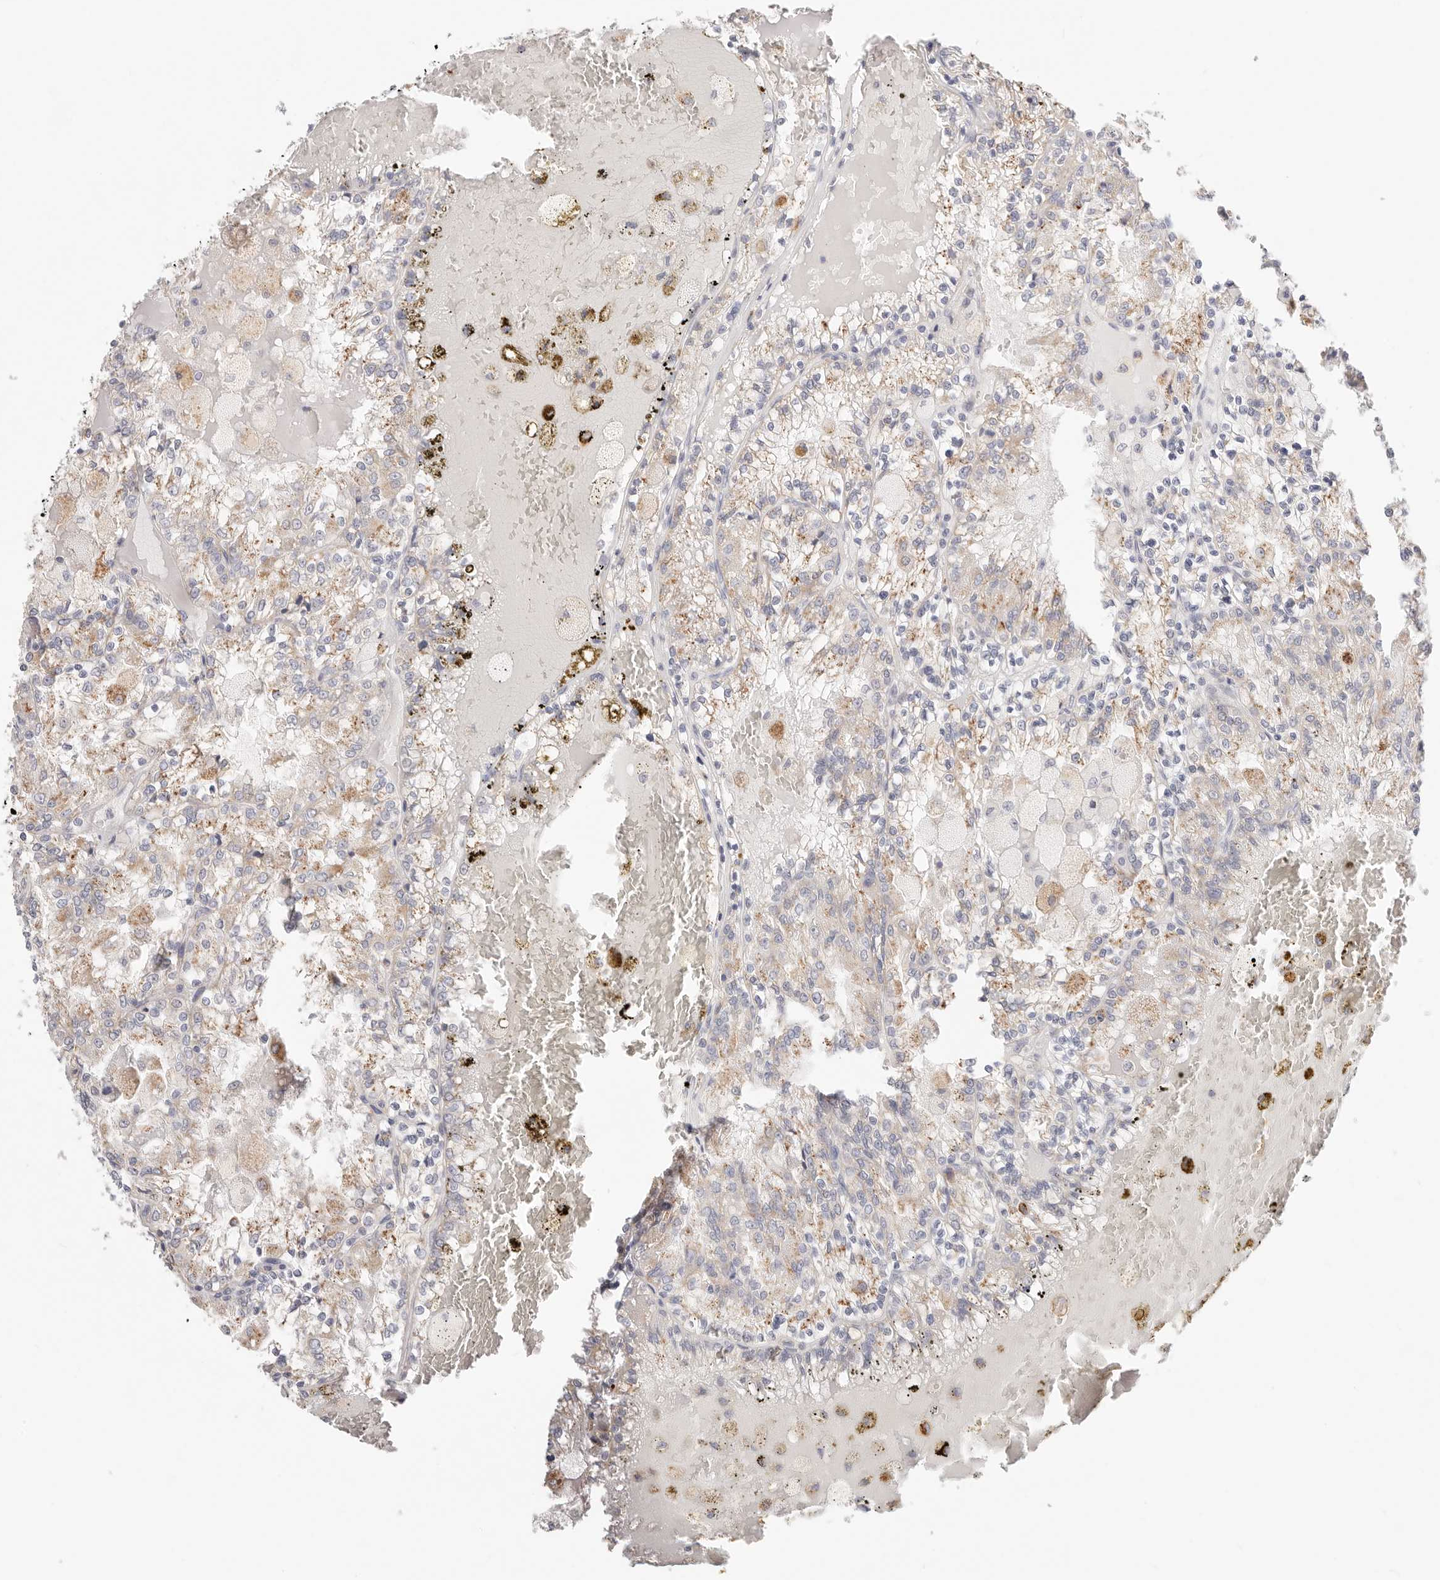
{"staining": {"intensity": "moderate", "quantity": "<25%", "location": "cytoplasmic/membranous"}, "tissue": "renal cancer", "cell_type": "Tumor cells", "image_type": "cancer", "snomed": [{"axis": "morphology", "description": "Adenocarcinoma, NOS"}, {"axis": "topography", "description": "Kidney"}], "caption": "An immunohistochemistry histopathology image of neoplastic tissue is shown. Protein staining in brown shows moderate cytoplasmic/membranous positivity in renal cancer (adenocarcinoma) within tumor cells.", "gene": "STKLD1", "patient": {"sex": "female", "age": 56}}